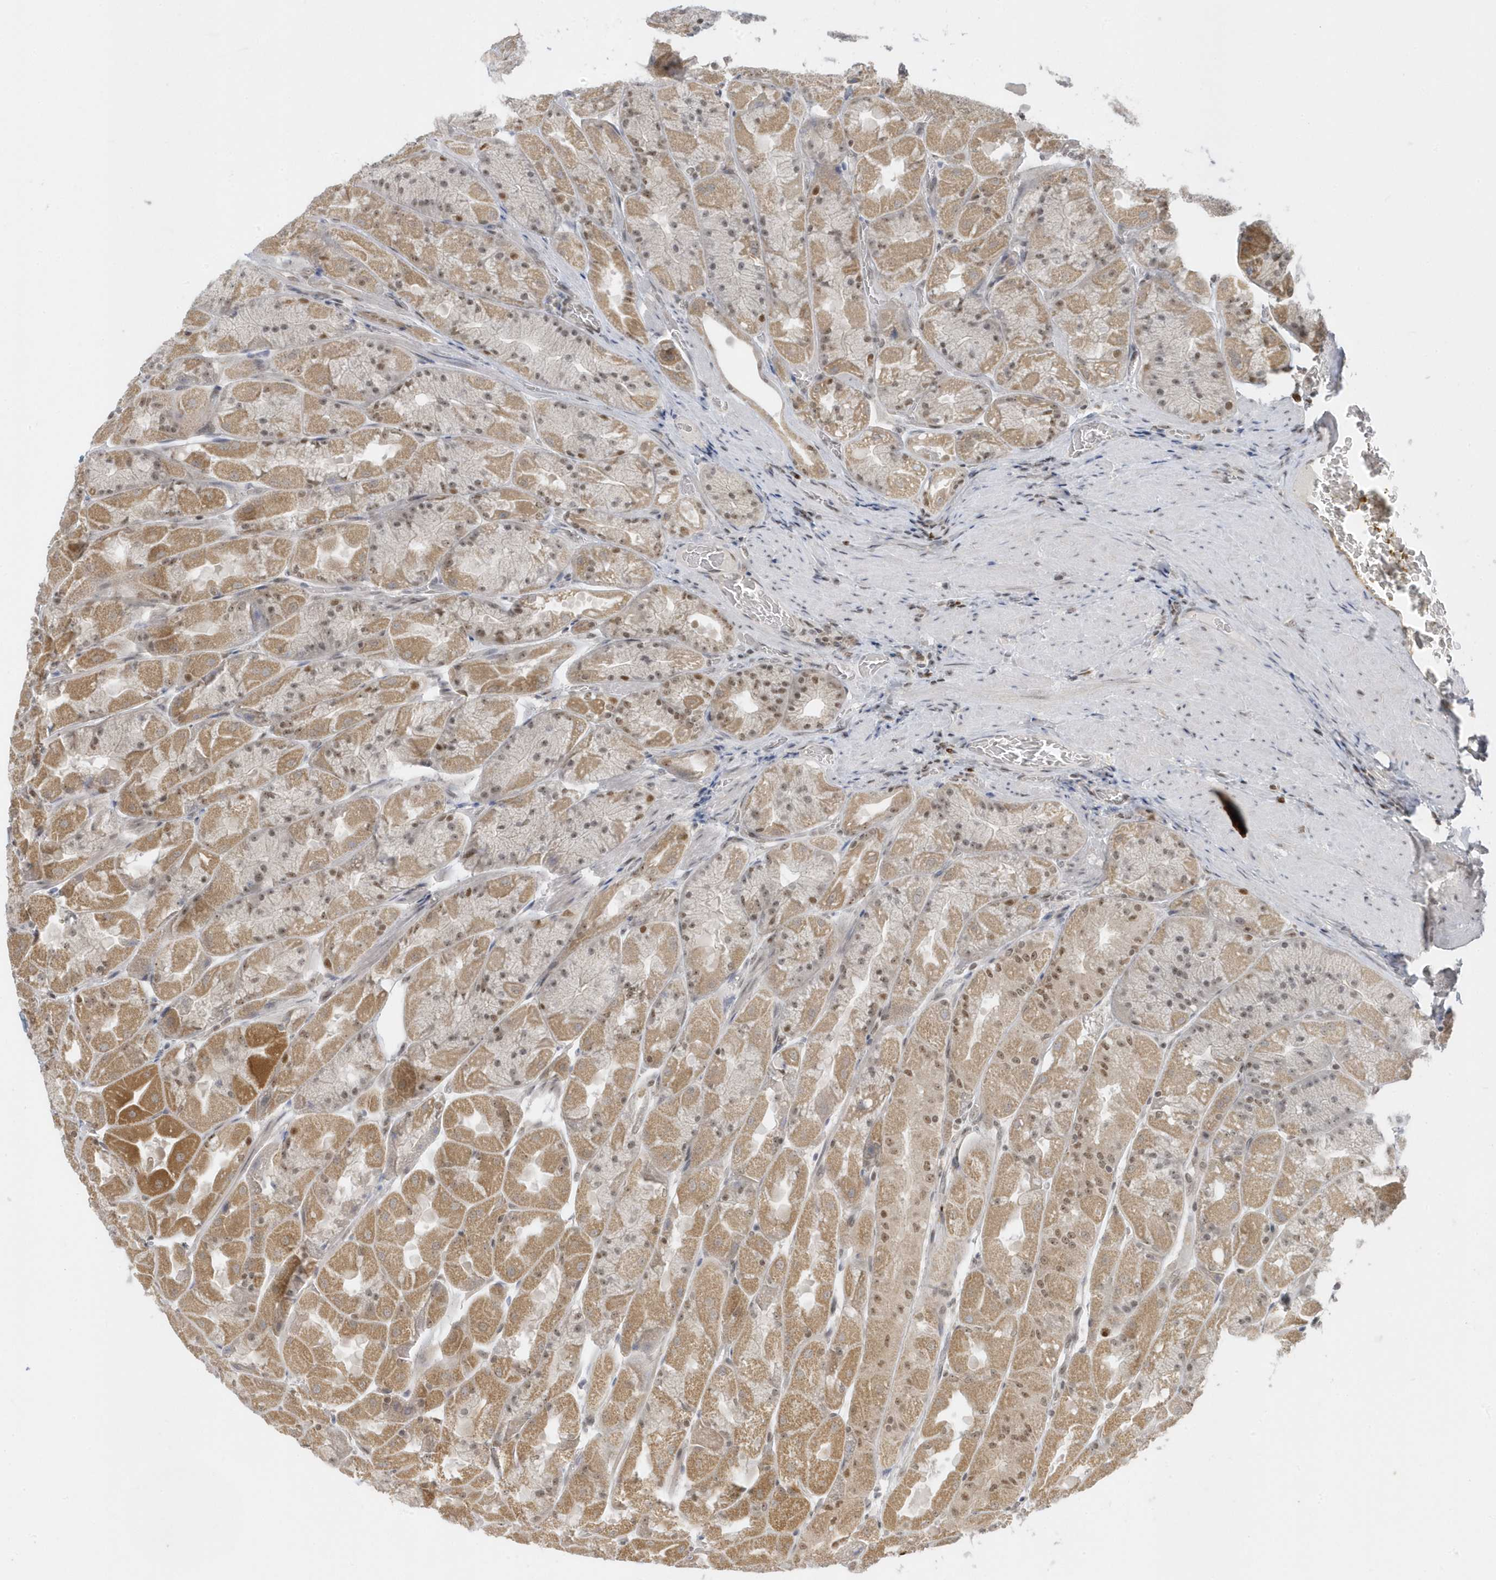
{"staining": {"intensity": "moderate", "quantity": ">75%", "location": "cytoplasmic/membranous,nuclear"}, "tissue": "stomach", "cell_type": "Glandular cells", "image_type": "normal", "snomed": [{"axis": "morphology", "description": "Normal tissue, NOS"}, {"axis": "topography", "description": "Stomach"}], "caption": "Immunohistochemical staining of unremarkable human stomach shows medium levels of moderate cytoplasmic/membranous,nuclear expression in about >75% of glandular cells.", "gene": "ZNF740", "patient": {"sex": "female", "age": 61}}